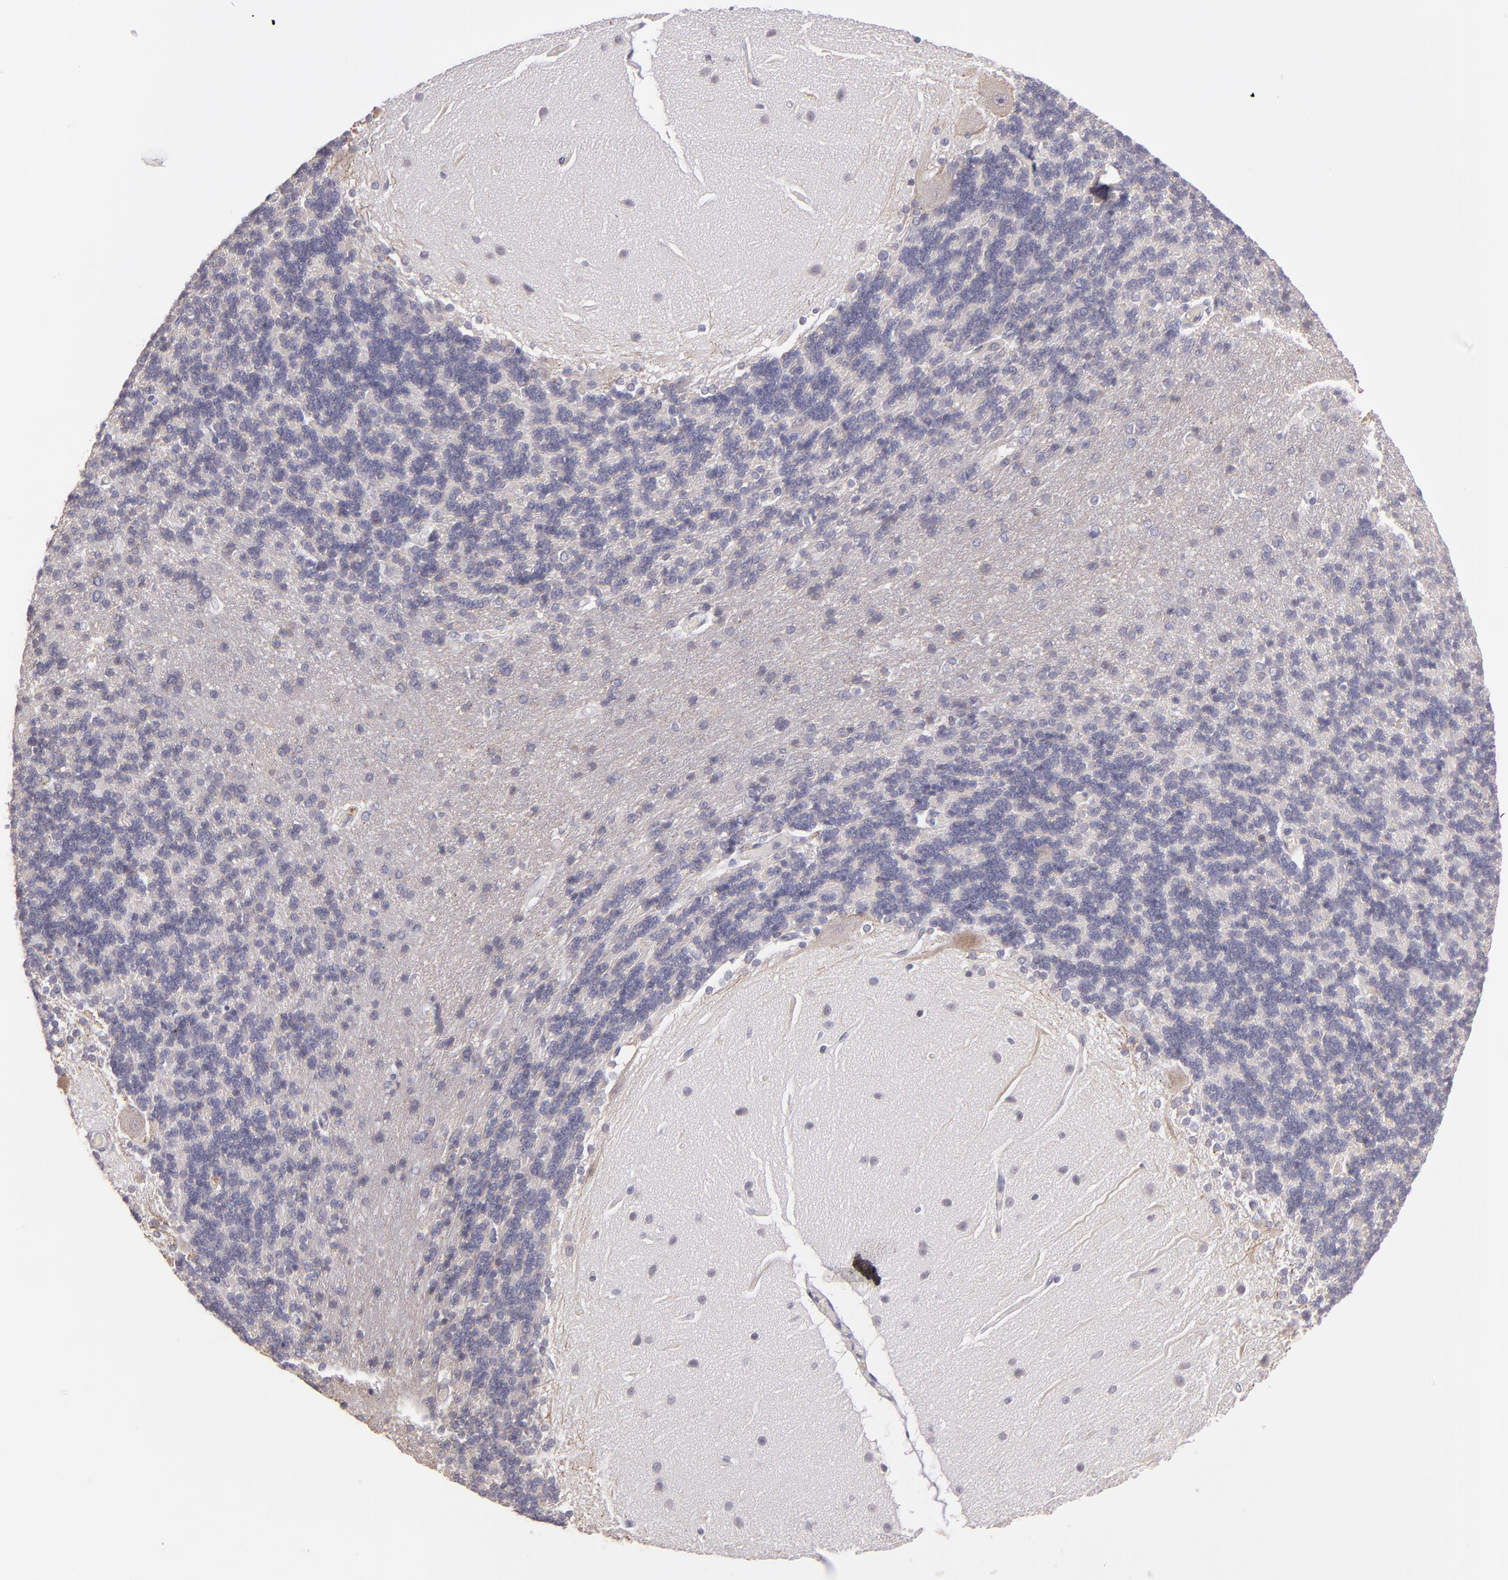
{"staining": {"intensity": "negative", "quantity": "none", "location": "none"}, "tissue": "cerebellum", "cell_type": "Cells in granular layer", "image_type": "normal", "snomed": [{"axis": "morphology", "description": "Normal tissue, NOS"}, {"axis": "topography", "description": "Cerebellum"}], "caption": "This is a image of immunohistochemistry (IHC) staining of normal cerebellum, which shows no staining in cells in granular layer.", "gene": "TRAF3", "patient": {"sex": "female", "age": 54}}